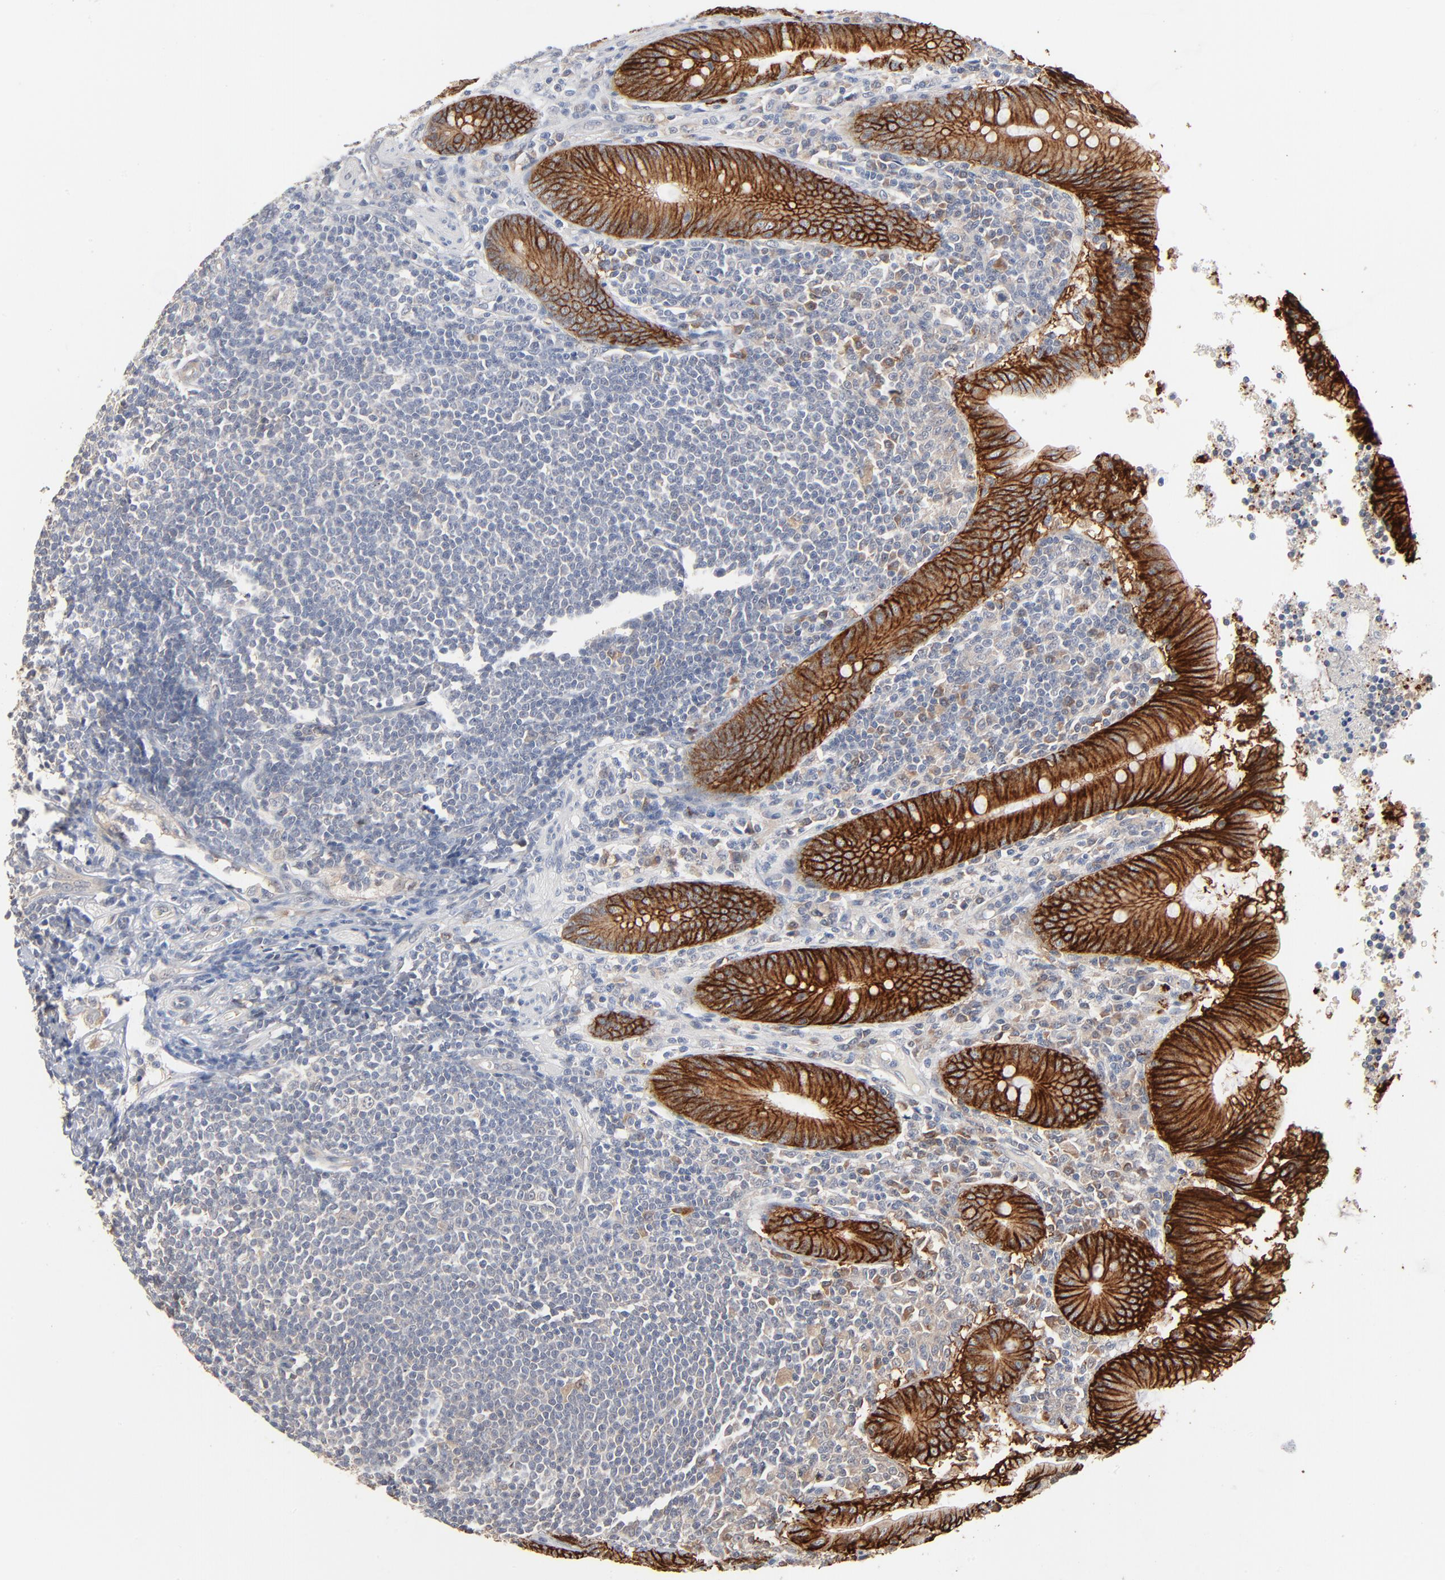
{"staining": {"intensity": "strong", "quantity": ">75%", "location": "cytoplasmic/membranous"}, "tissue": "appendix", "cell_type": "Glandular cells", "image_type": "normal", "snomed": [{"axis": "morphology", "description": "Normal tissue, NOS"}, {"axis": "morphology", "description": "Inflammation, NOS"}, {"axis": "topography", "description": "Appendix"}], "caption": "IHC of normal appendix exhibits high levels of strong cytoplasmic/membranous expression in about >75% of glandular cells. Using DAB (brown) and hematoxylin (blue) stains, captured at high magnification using brightfield microscopy.", "gene": "EPCAM", "patient": {"sex": "male", "age": 46}}